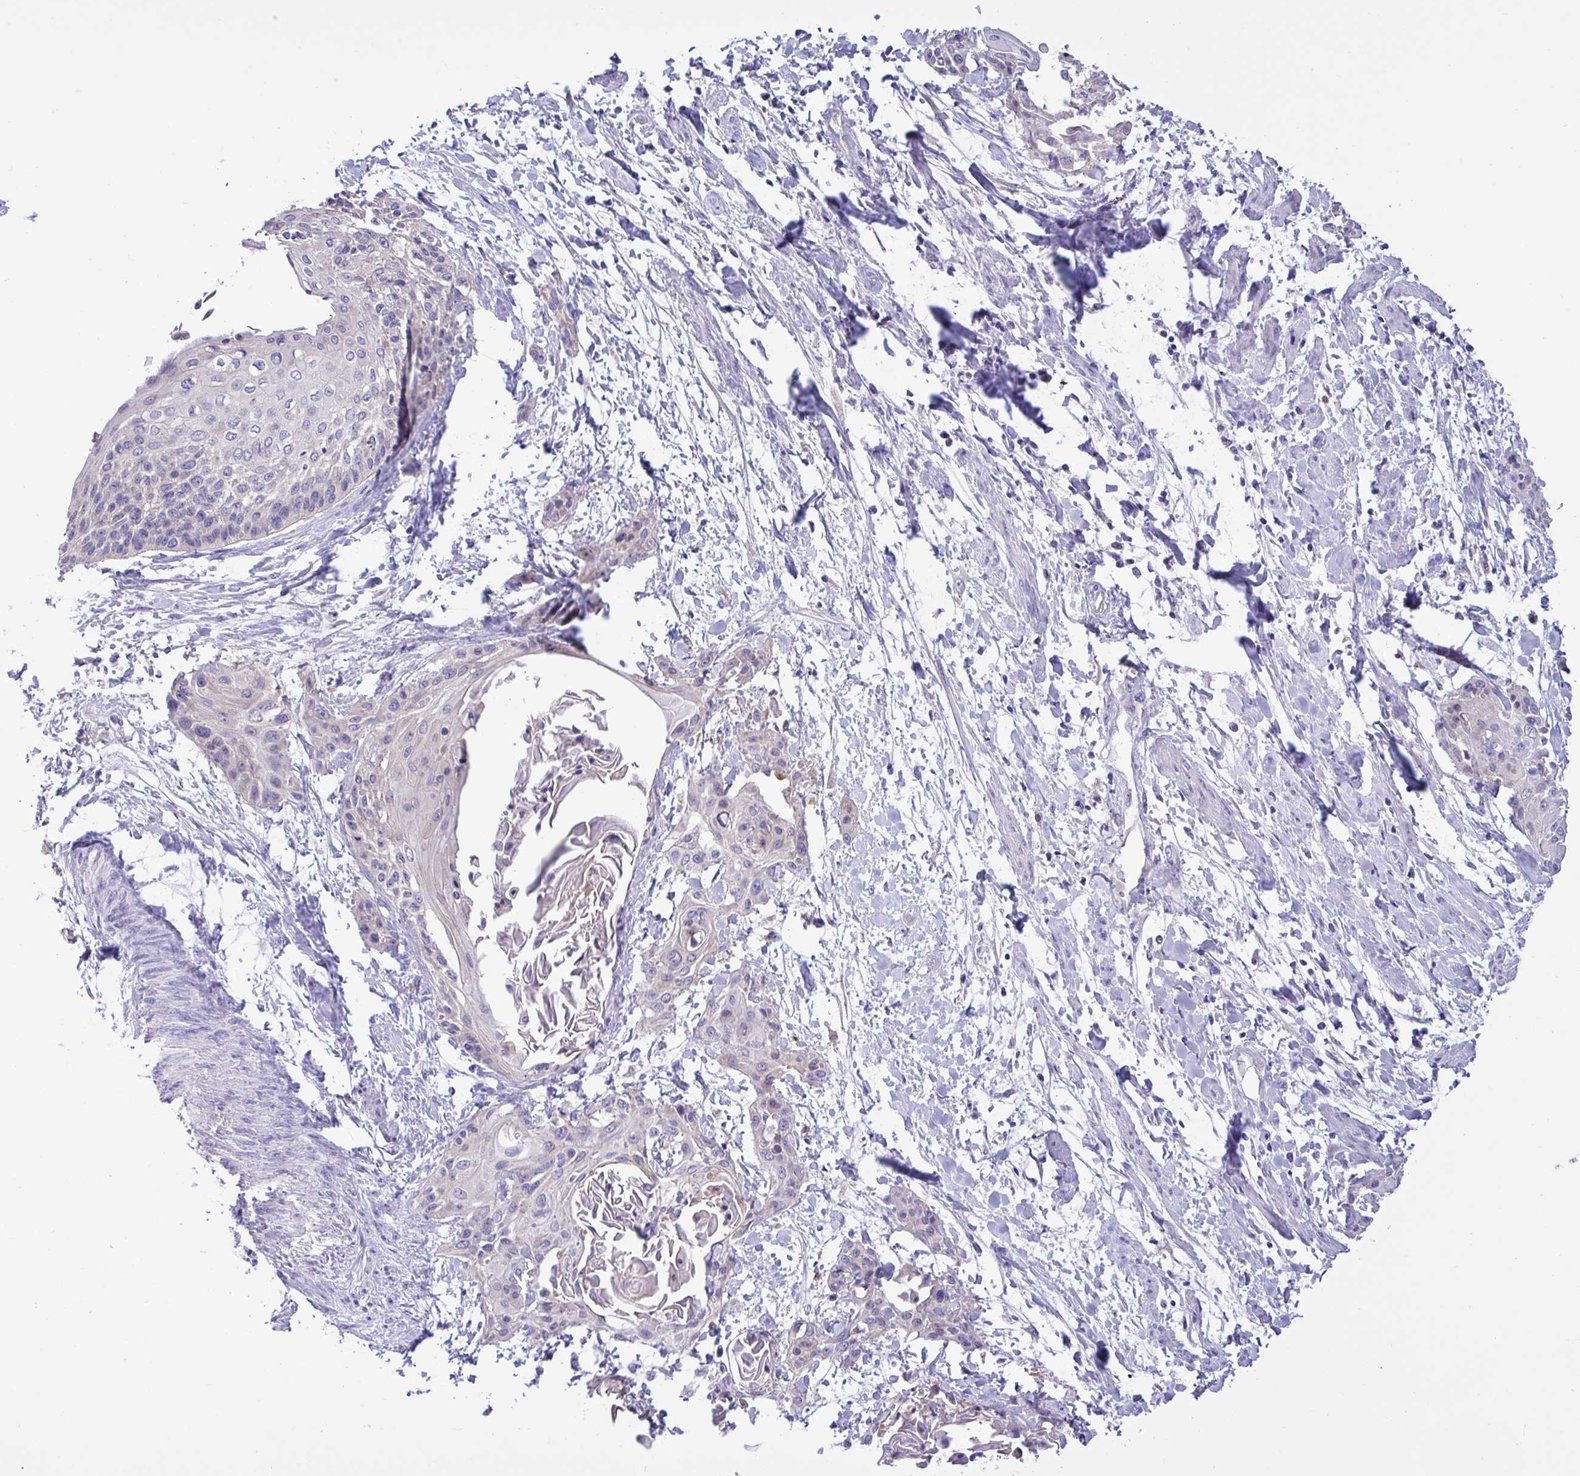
{"staining": {"intensity": "negative", "quantity": "none", "location": "none"}, "tissue": "cervical cancer", "cell_type": "Tumor cells", "image_type": "cancer", "snomed": [{"axis": "morphology", "description": "Squamous cell carcinoma, NOS"}, {"axis": "topography", "description": "Cervix"}], "caption": "This is an immunohistochemistry histopathology image of cervical cancer (squamous cell carcinoma). There is no positivity in tumor cells.", "gene": "ST8SIA2", "patient": {"sex": "female", "age": 57}}